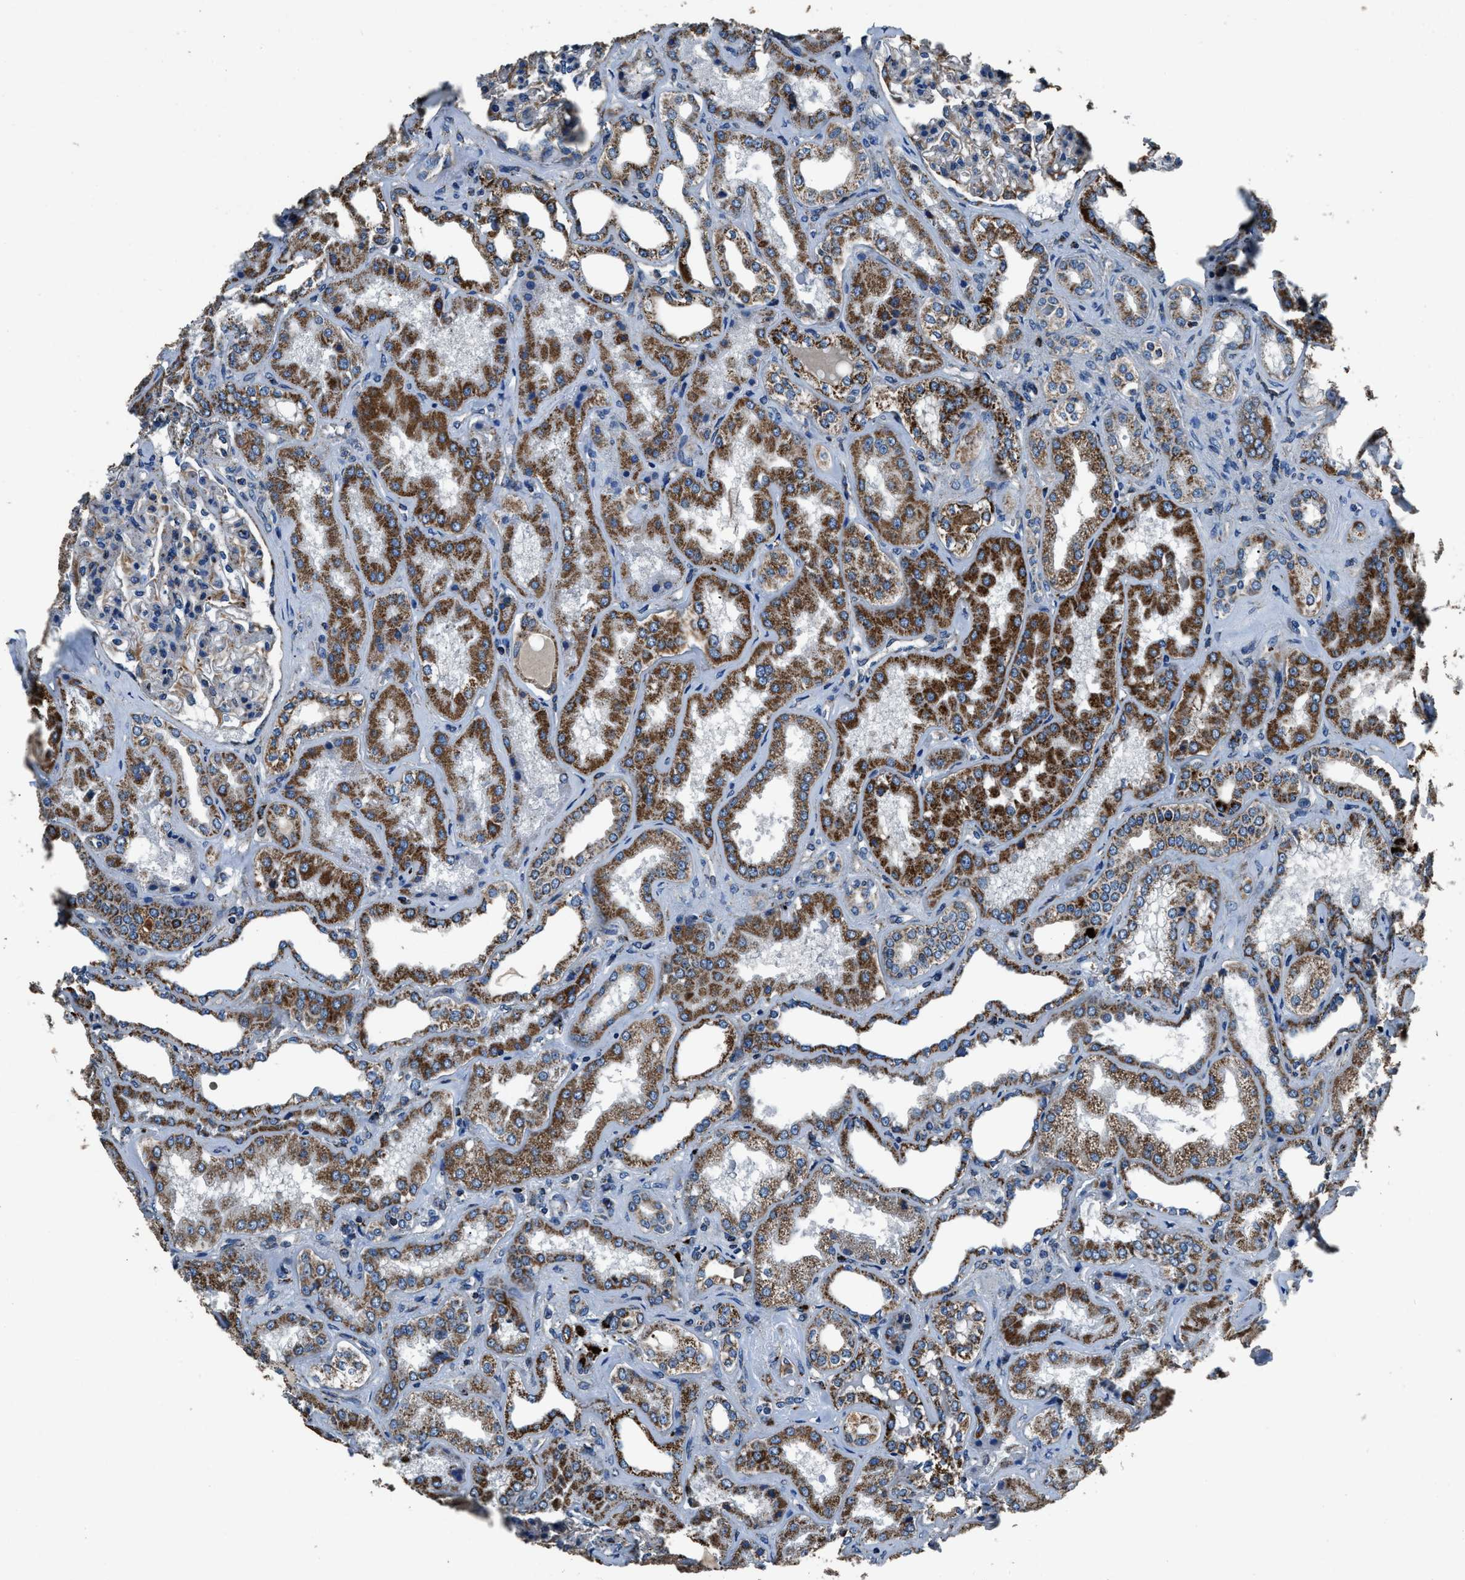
{"staining": {"intensity": "moderate", "quantity": "<25%", "location": "cytoplasmic/membranous"}, "tissue": "kidney", "cell_type": "Cells in glomeruli", "image_type": "normal", "snomed": [{"axis": "morphology", "description": "Normal tissue, NOS"}, {"axis": "topography", "description": "Kidney"}], "caption": "Kidney stained with a brown dye reveals moderate cytoplasmic/membranous positive expression in approximately <25% of cells in glomeruli.", "gene": "OGDH", "patient": {"sex": "female", "age": 56}}